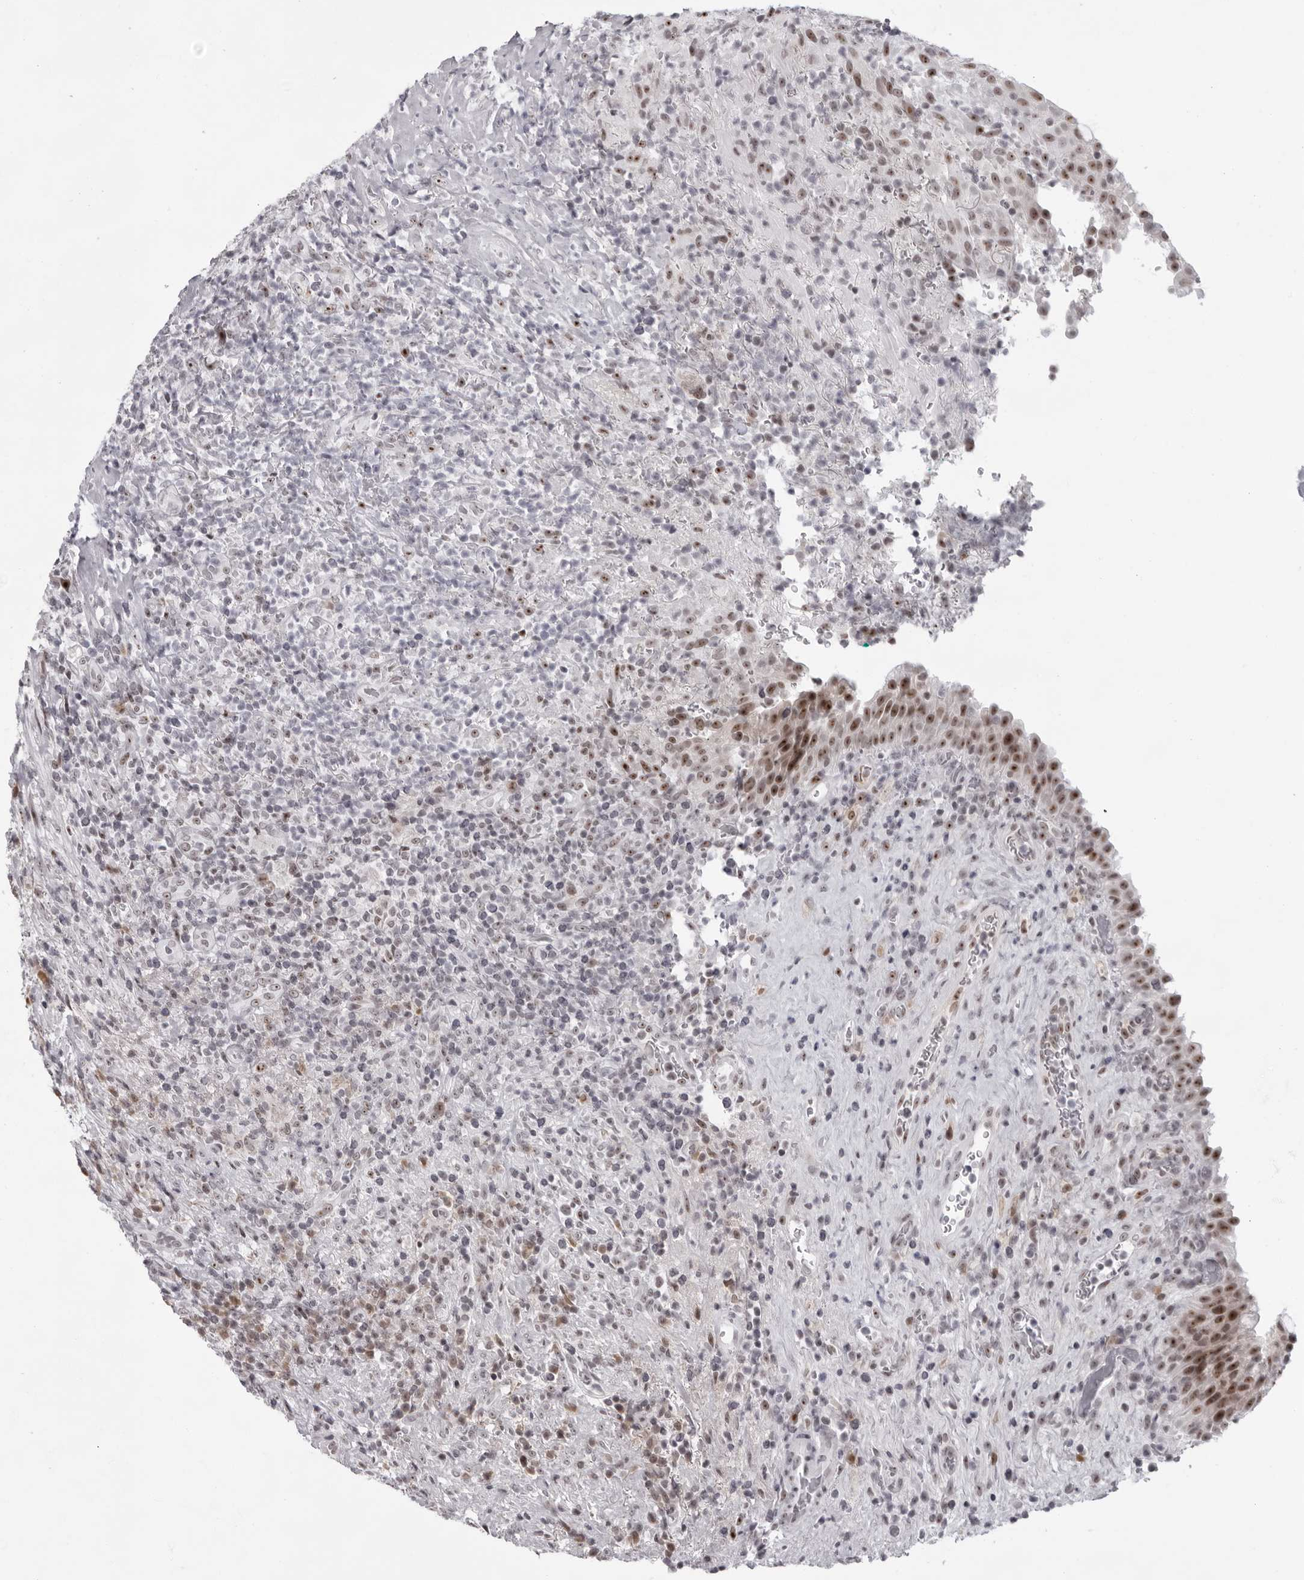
{"staining": {"intensity": "moderate", "quantity": "25%-75%", "location": "nuclear"}, "tissue": "urinary bladder", "cell_type": "Urothelial cells", "image_type": "normal", "snomed": [{"axis": "morphology", "description": "Normal tissue, NOS"}, {"axis": "morphology", "description": "Inflammation, NOS"}, {"axis": "topography", "description": "Urinary bladder"}], "caption": "Protein expression analysis of unremarkable urinary bladder shows moderate nuclear expression in approximately 25%-75% of urothelial cells.", "gene": "EXOSC10", "patient": {"sex": "female", "age": 75}}